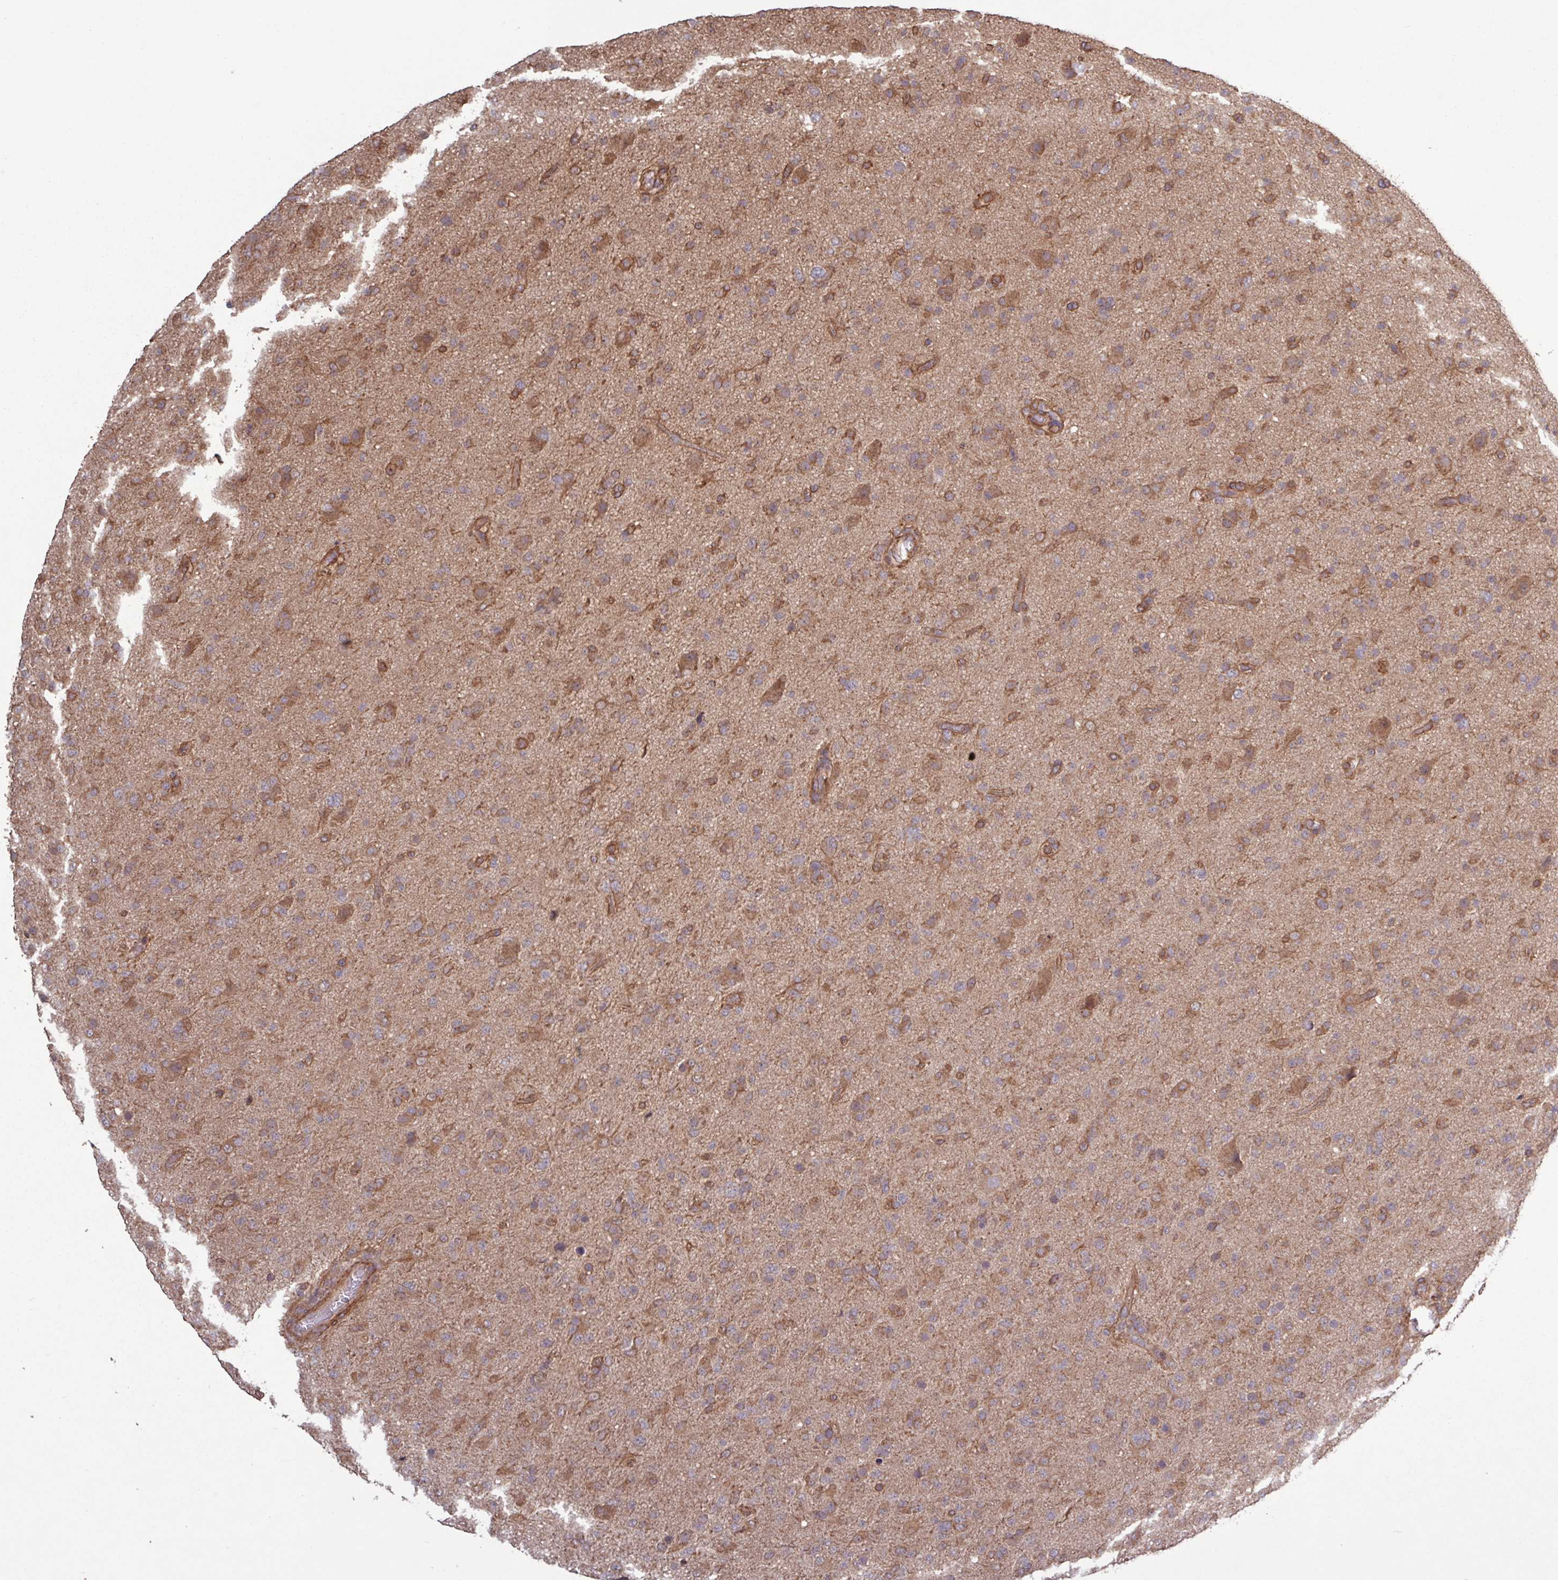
{"staining": {"intensity": "moderate", "quantity": "25%-75%", "location": "cytoplasmic/membranous"}, "tissue": "glioma", "cell_type": "Tumor cells", "image_type": "cancer", "snomed": [{"axis": "morphology", "description": "Glioma, malignant, Low grade"}, {"axis": "topography", "description": "Brain"}], "caption": "Glioma was stained to show a protein in brown. There is medium levels of moderate cytoplasmic/membranous expression in about 25%-75% of tumor cells.", "gene": "TRABD2A", "patient": {"sex": "male", "age": 65}}